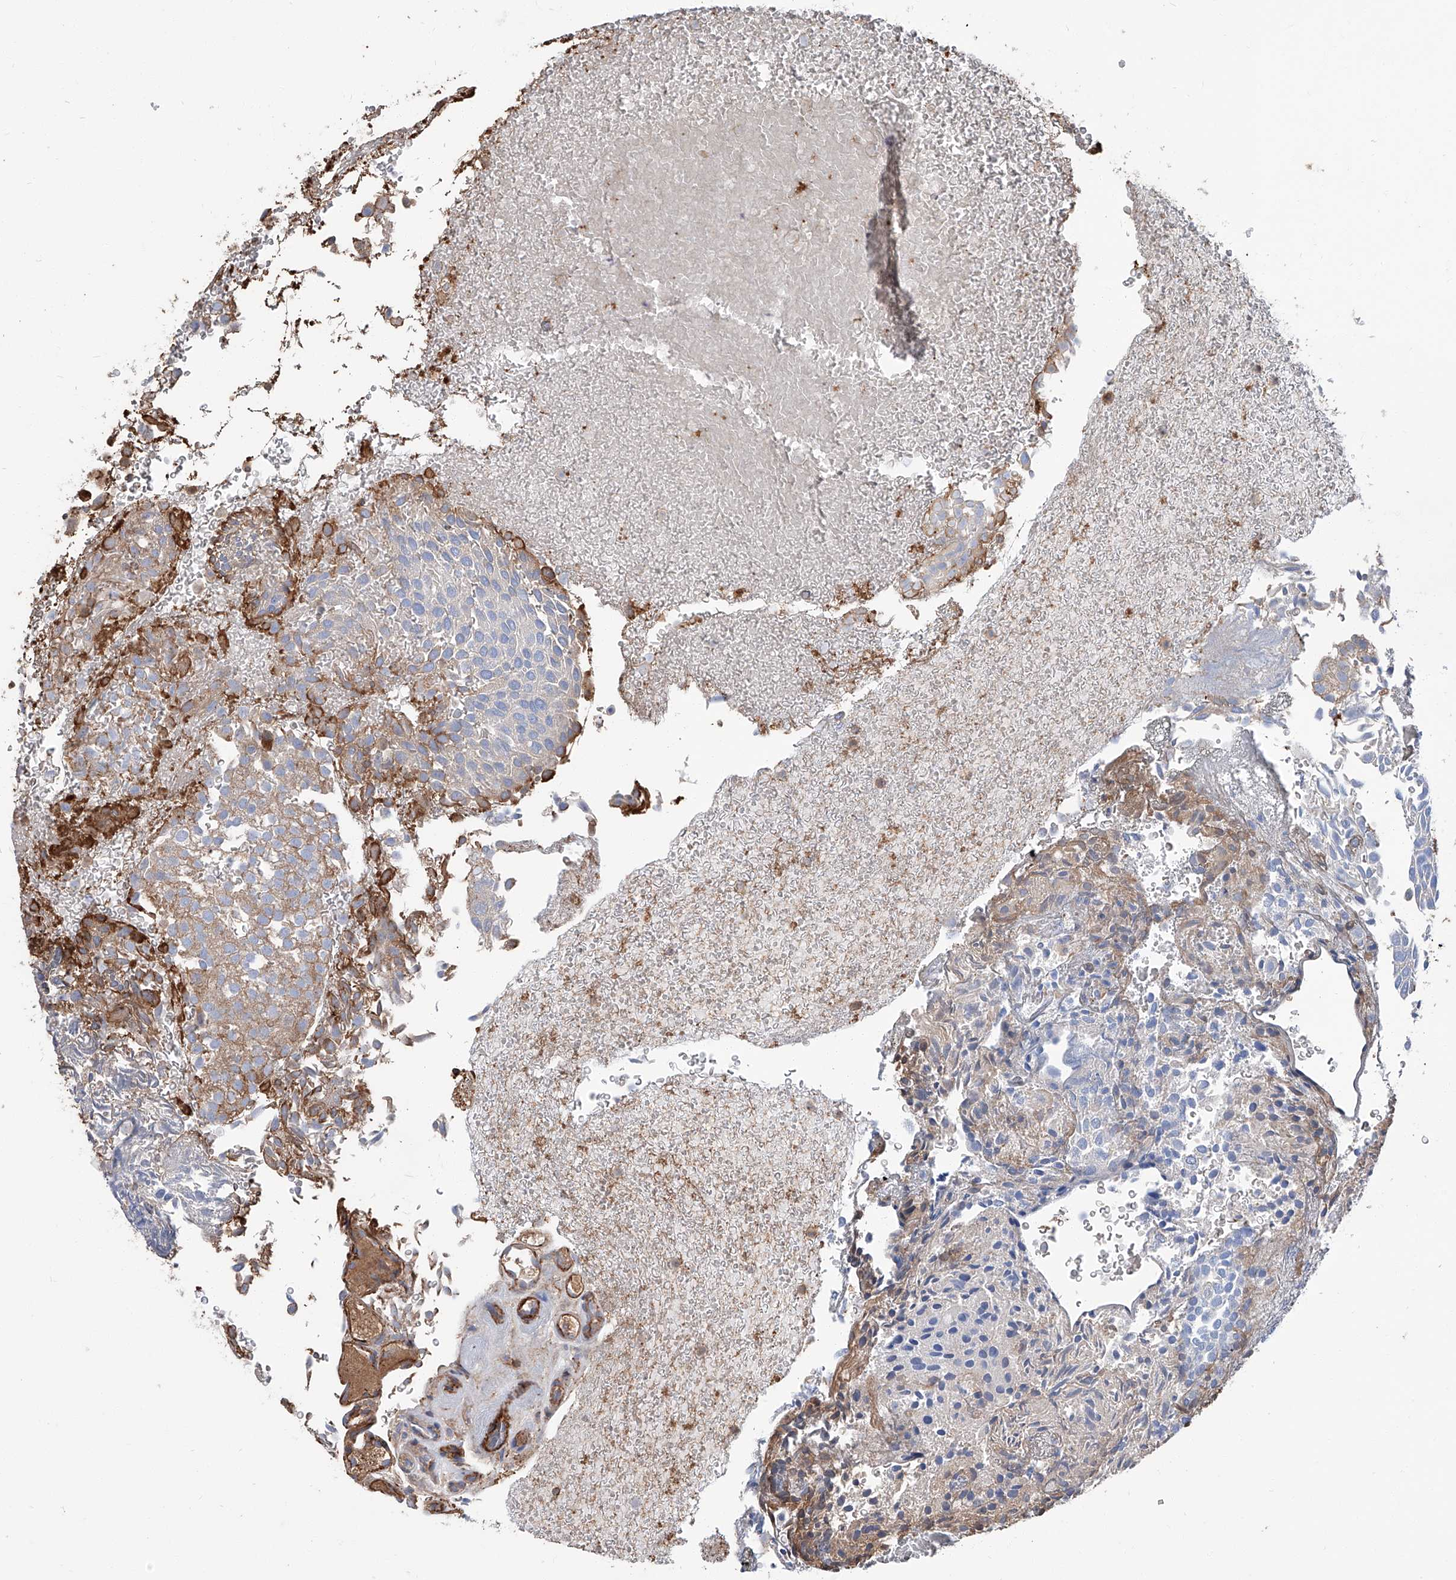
{"staining": {"intensity": "moderate", "quantity": "<25%", "location": "cytoplasmic/membranous"}, "tissue": "urothelial cancer", "cell_type": "Tumor cells", "image_type": "cancer", "snomed": [{"axis": "morphology", "description": "Urothelial carcinoma, Low grade"}, {"axis": "topography", "description": "Urinary bladder"}], "caption": "IHC of human urothelial cancer demonstrates low levels of moderate cytoplasmic/membranous expression in about <25% of tumor cells.", "gene": "PIEZO2", "patient": {"sex": "male", "age": 78}}